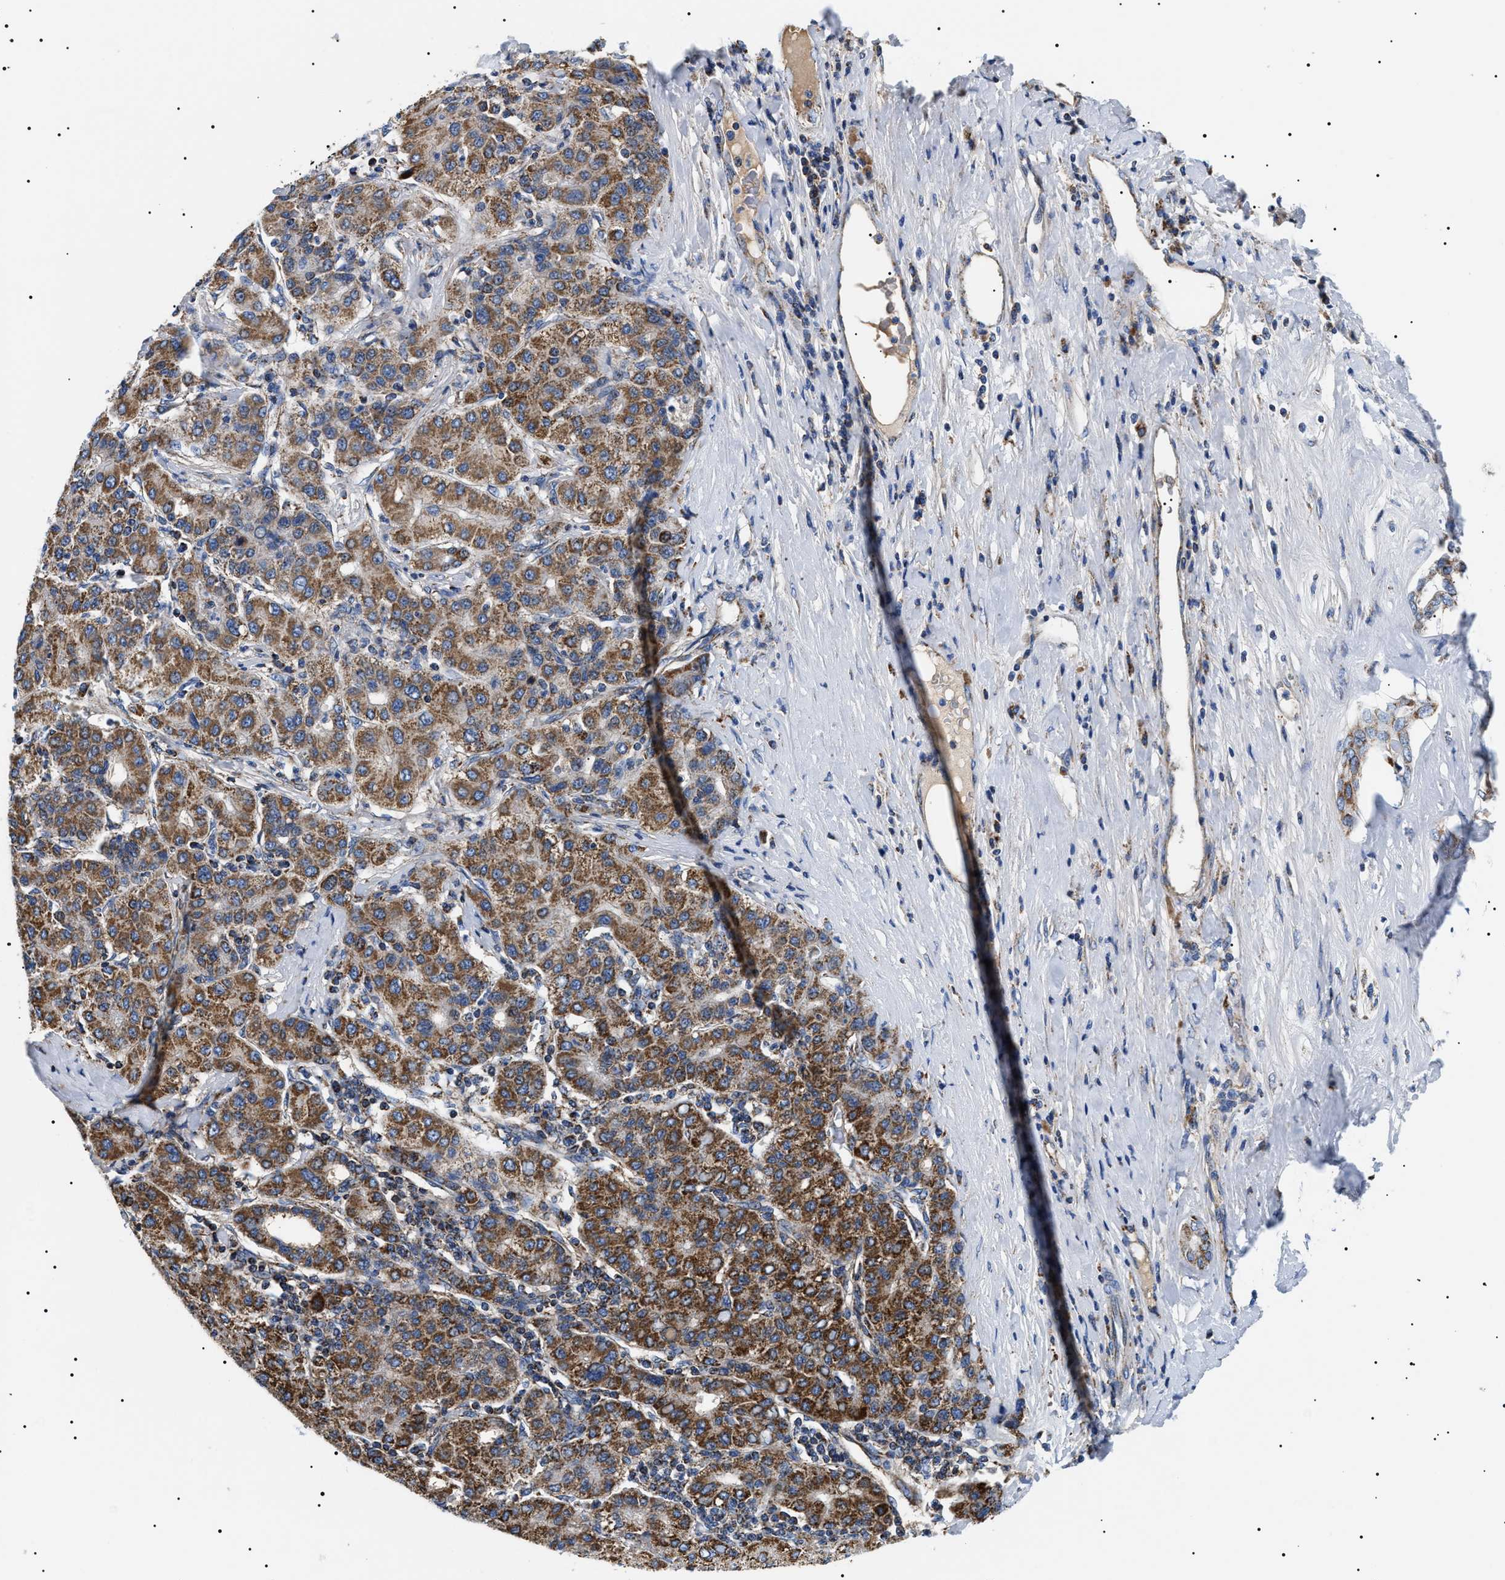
{"staining": {"intensity": "moderate", "quantity": ">75%", "location": "cytoplasmic/membranous"}, "tissue": "liver cancer", "cell_type": "Tumor cells", "image_type": "cancer", "snomed": [{"axis": "morphology", "description": "Carcinoma, Hepatocellular, NOS"}, {"axis": "topography", "description": "Liver"}], "caption": "The photomicrograph displays staining of liver hepatocellular carcinoma, revealing moderate cytoplasmic/membranous protein expression (brown color) within tumor cells. The staining was performed using DAB to visualize the protein expression in brown, while the nuclei were stained in blue with hematoxylin (Magnification: 20x).", "gene": "OXSM", "patient": {"sex": "male", "age": 65}}